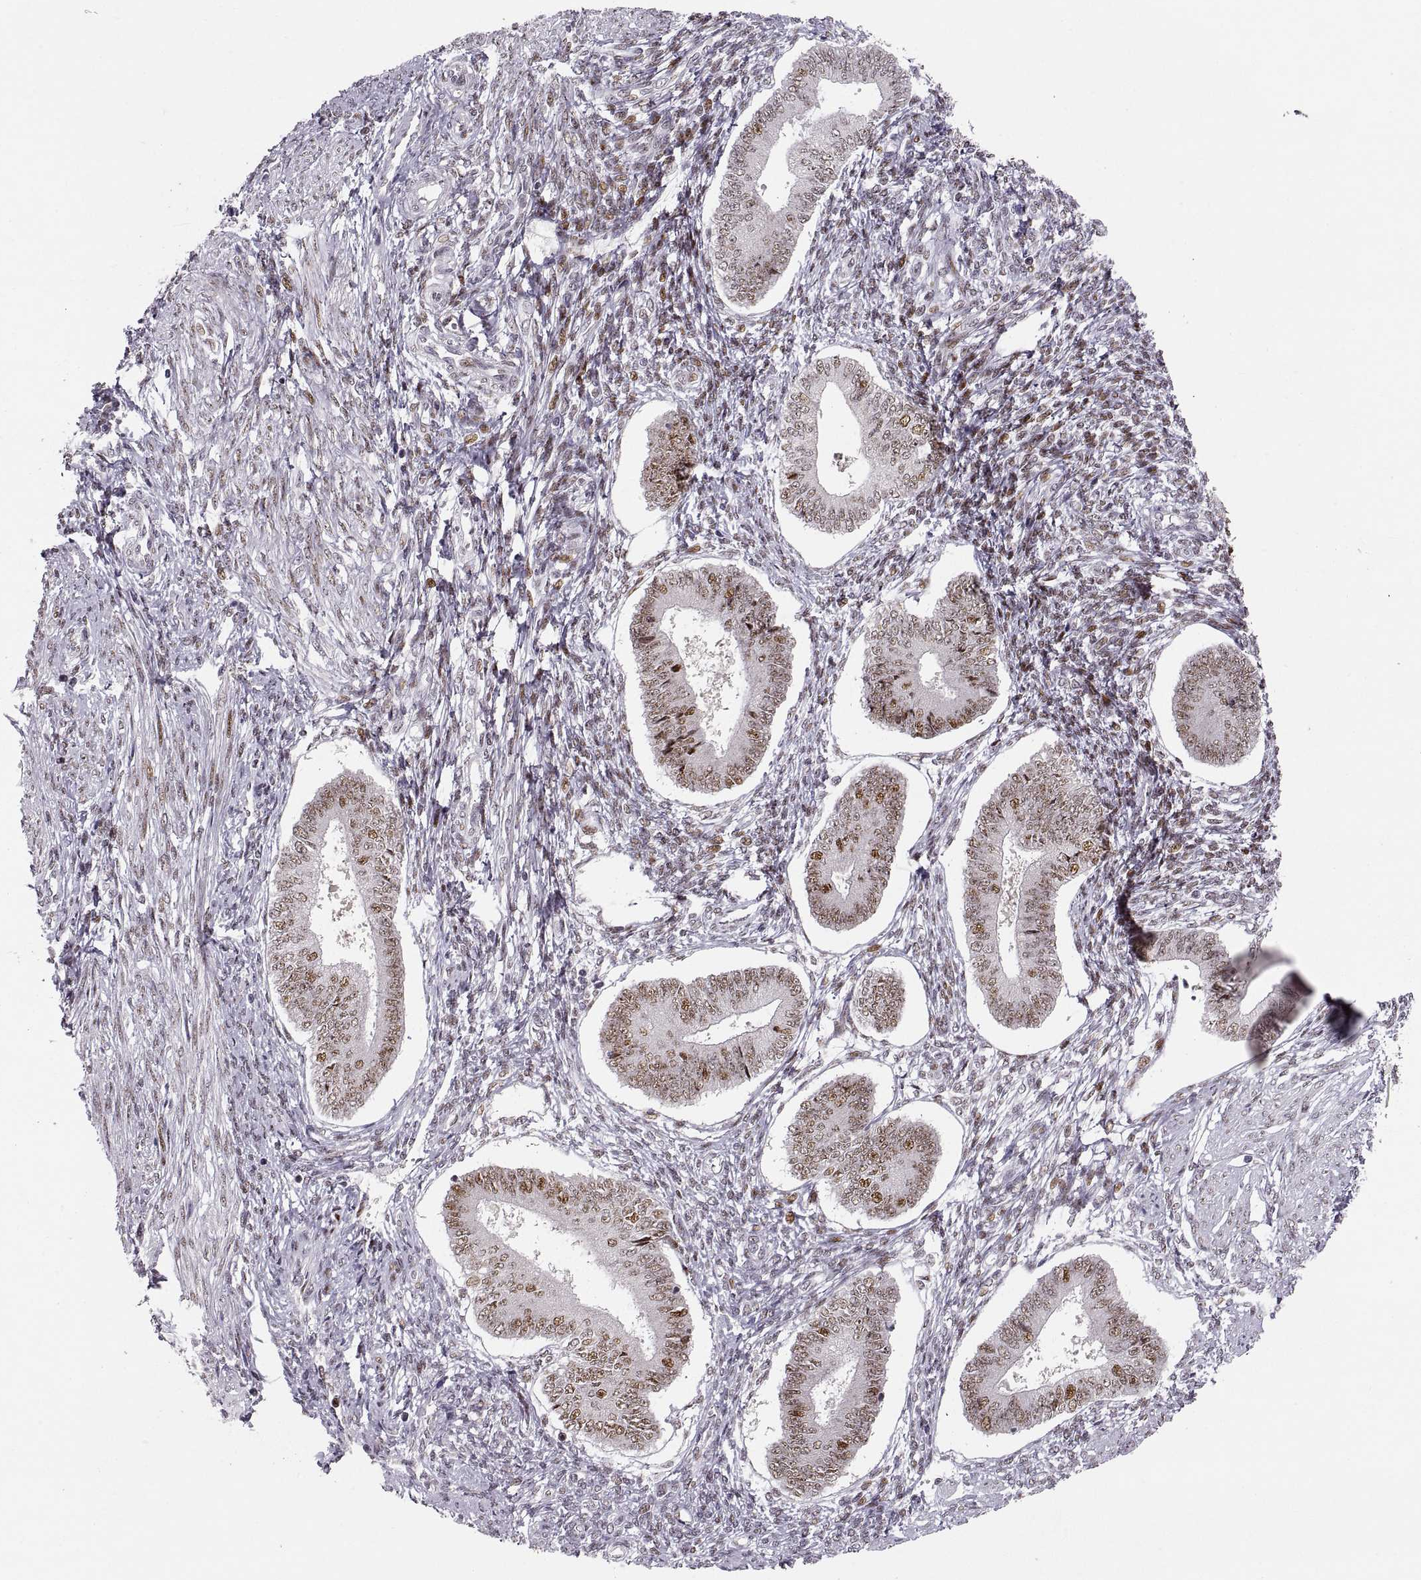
{"staining": {"intensity": "strong", "quantity": "<25%", "location": "nuclear"}, "tissue": "endometrium", "cell_type": "Cells in endometrial stroma", "image_type": "normal", "snomed": [{"axis": "morphology", "description": "Normal tissue, NOS"}, {"axis": "topography", "description": "Endometrium"}], "caption": "Endometrium stained with DAB IHC displays medium levels of strong nuclear staining in about <25% of cells in endometrial stroma. (Brightfield microscopy of DAB IHC at high magnification).", "gene": "SNAI1", "patient": {"sex": "female", "age": 42}}